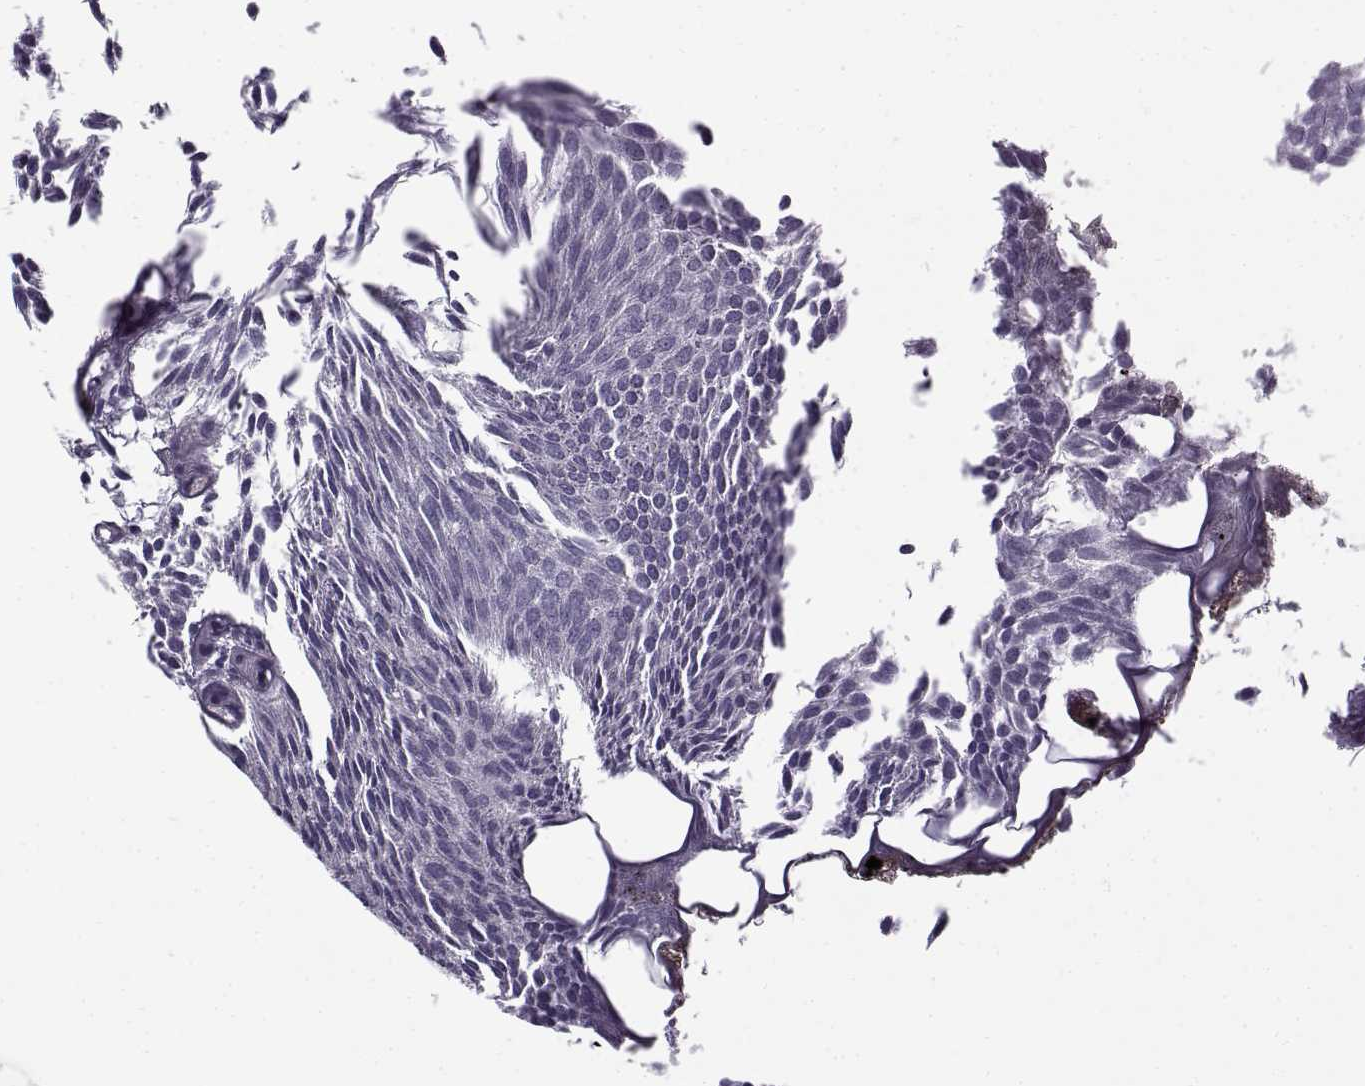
{"staining": {"intensity": "negative", "quantity": "none", "location": "none"}, "tissue": "urothelial cancer", "cell_type": "Tumor cells", "image_type": "cancer", "snomed": [{"axis": "morphology", "description": "Urothelial carcinoma, Low grade"}, {"axis": "topography", "description": "Urinary bladder"}], "caption": "This photomicrograph is of low-grade urothelial carcinoma stained with immunohistochemistry (IHC) to label a protein in brown with the nuclei are counter-stained blue. There is no staining in tumor cells. (Immunohistochemistry (ihc), brightfield microscopy, high magnification).", "gene": "GTSF1L", "patient": {"sex": "male", "age": 63}}